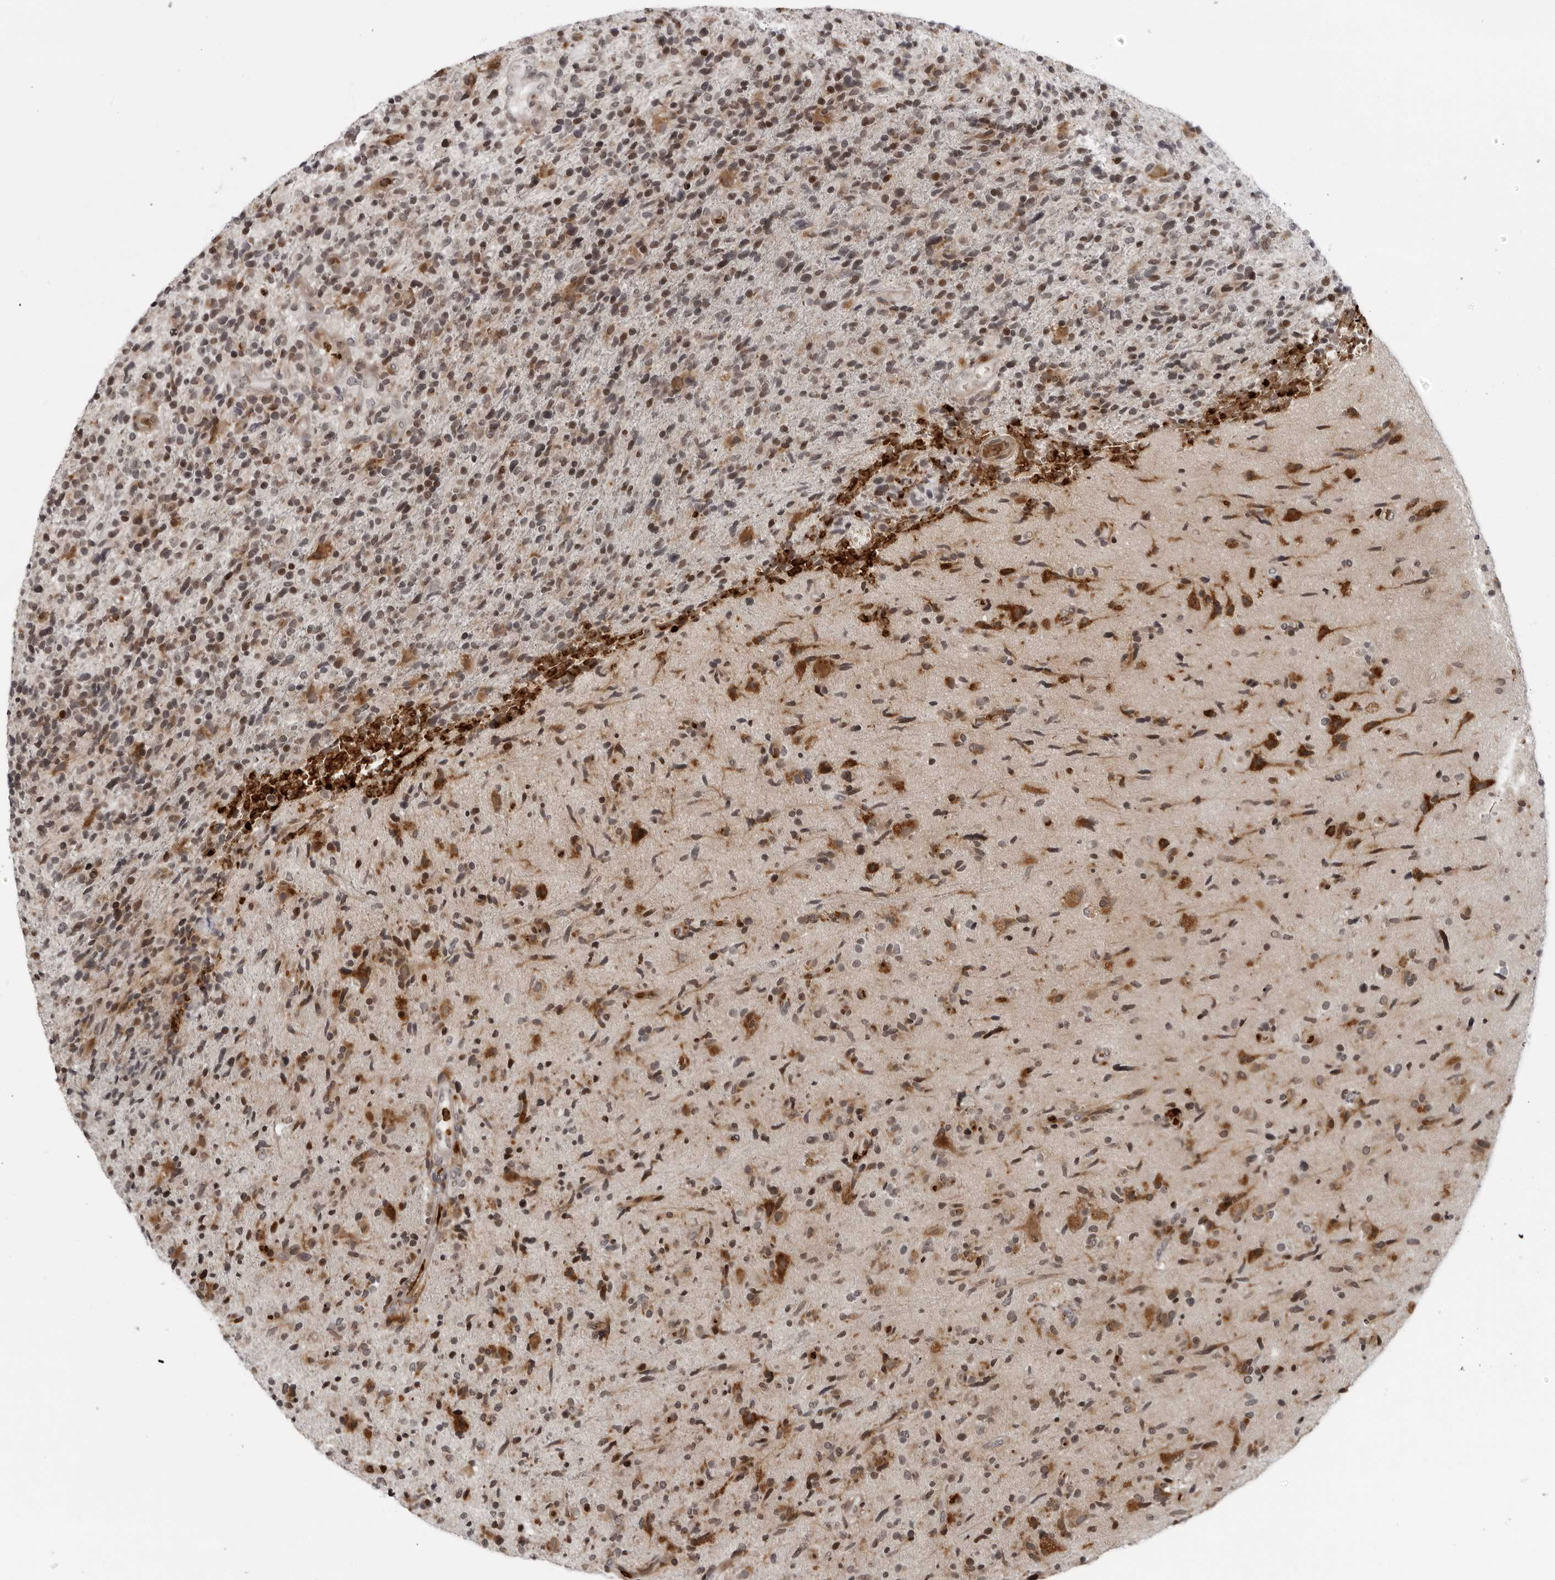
{"staining": {"intensity": "weak", "quantity": "25%-75%", "location": "cytoplasmic/membranous"}, "tissue": "glioma", "cell_type": "Tumor cells", "image_type": "cancer", "snomed": [{"axis": "morphology", "description": "Glioma, malignant, High grade"}, {"axis": "topography", "description": "Brain"}], "caption": "Immunohistochemical staining of malignant glioma (high-grade) reveals low levels of weak cytoplasmic/membranous positivity in approximately 25%-75% of tumor cells.", "gene": "THOP1", "patient": {"sex": "male", "age": 72}}